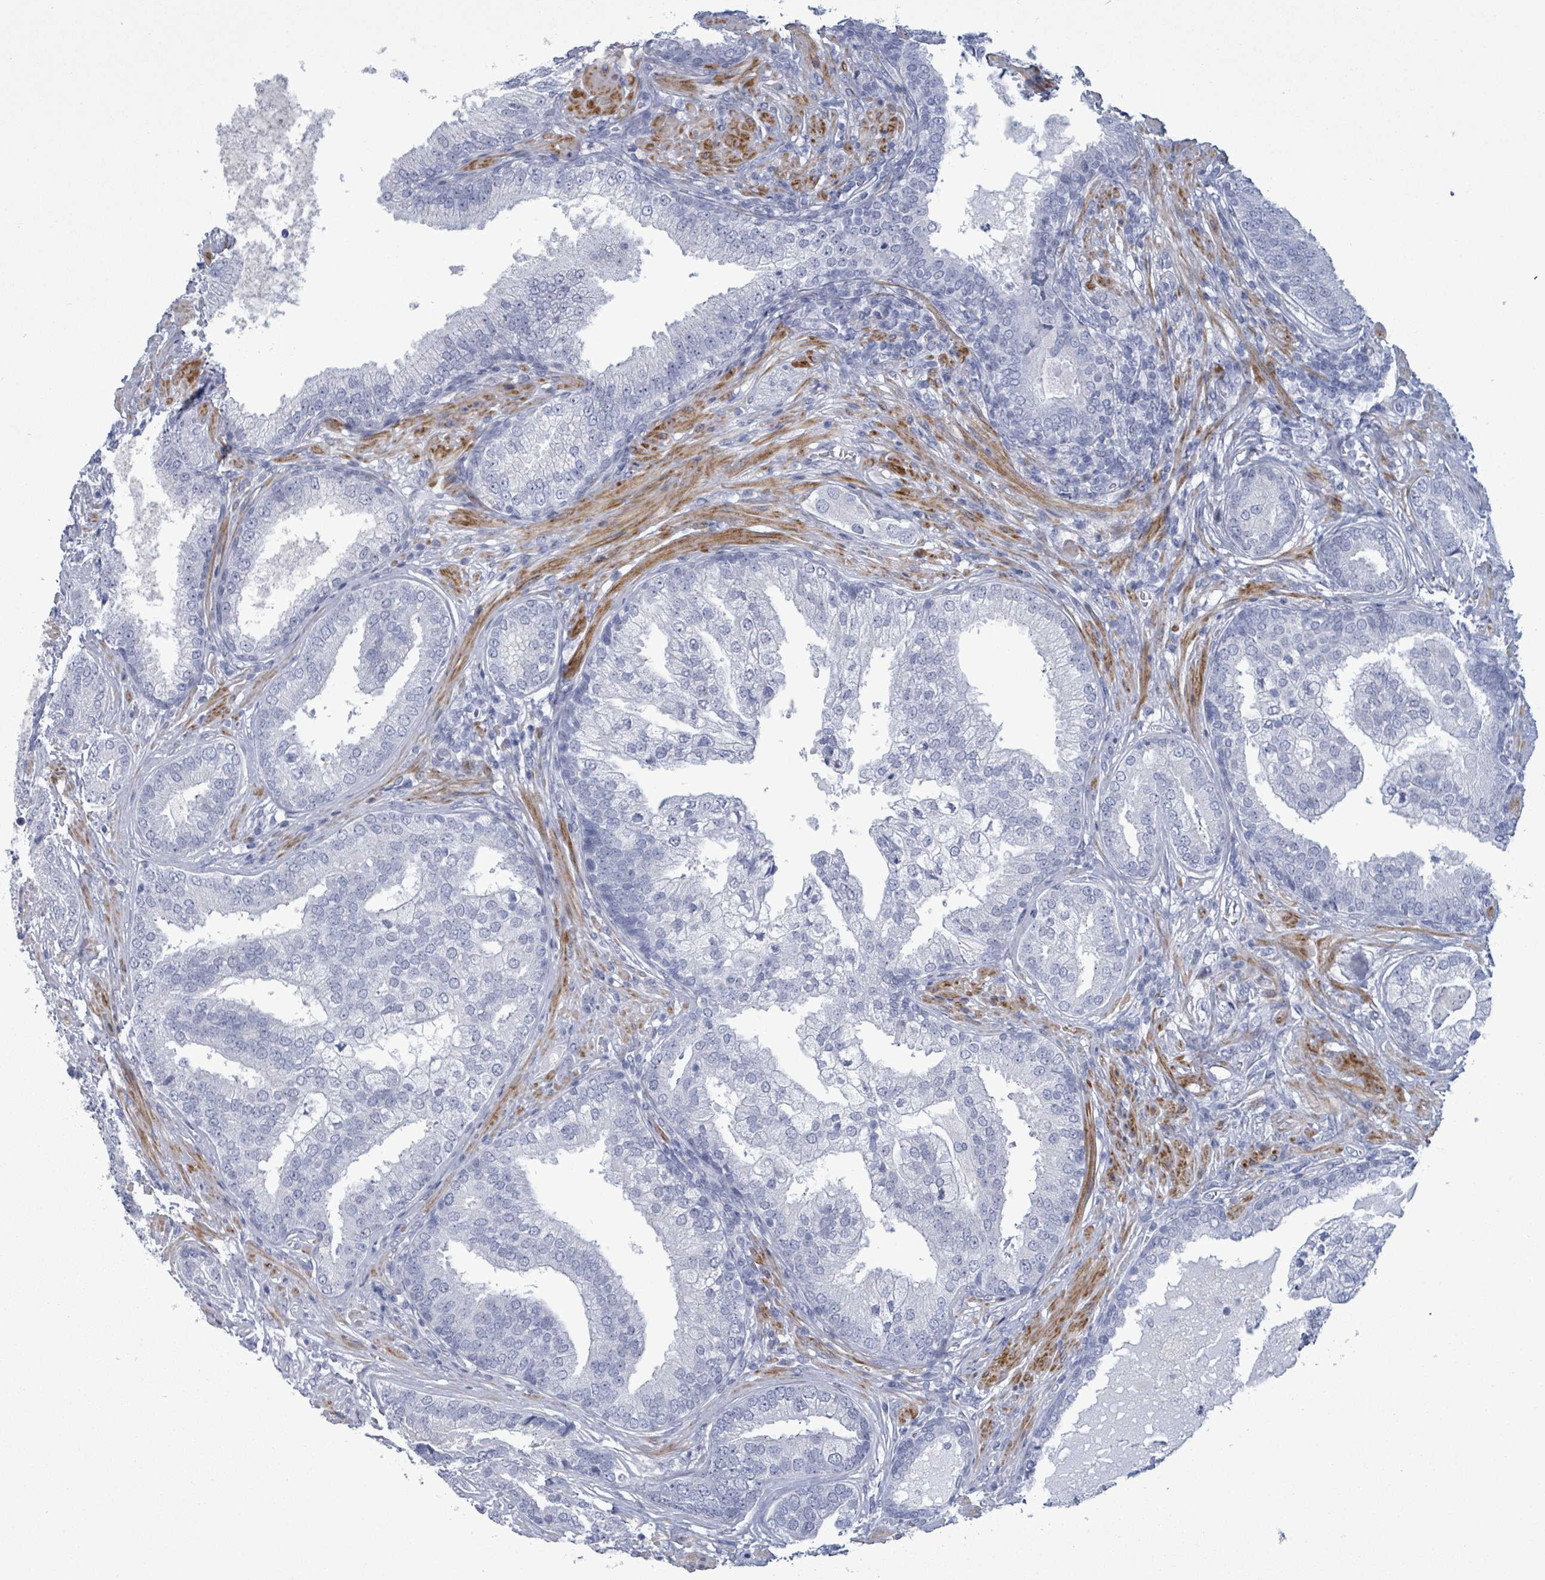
{"staining": {"intensity": "negative", "quantity": "none", "location": "none"}, "tissue": "prostate cancer", "cell_type": "Tumor cells", "image_type": "cancer", "snomed": [{"axis": "morphology", "description": "Adenocarcinoma, High grade"}, {"axis": "topography", "description": "Prostate"}], "caption": "The image shows no significant positivity in tumor cells of high-grade adenocarcinoma (prostate).", "gene": "ZNF771", "patient": {"sex": "male", "age": 55}}